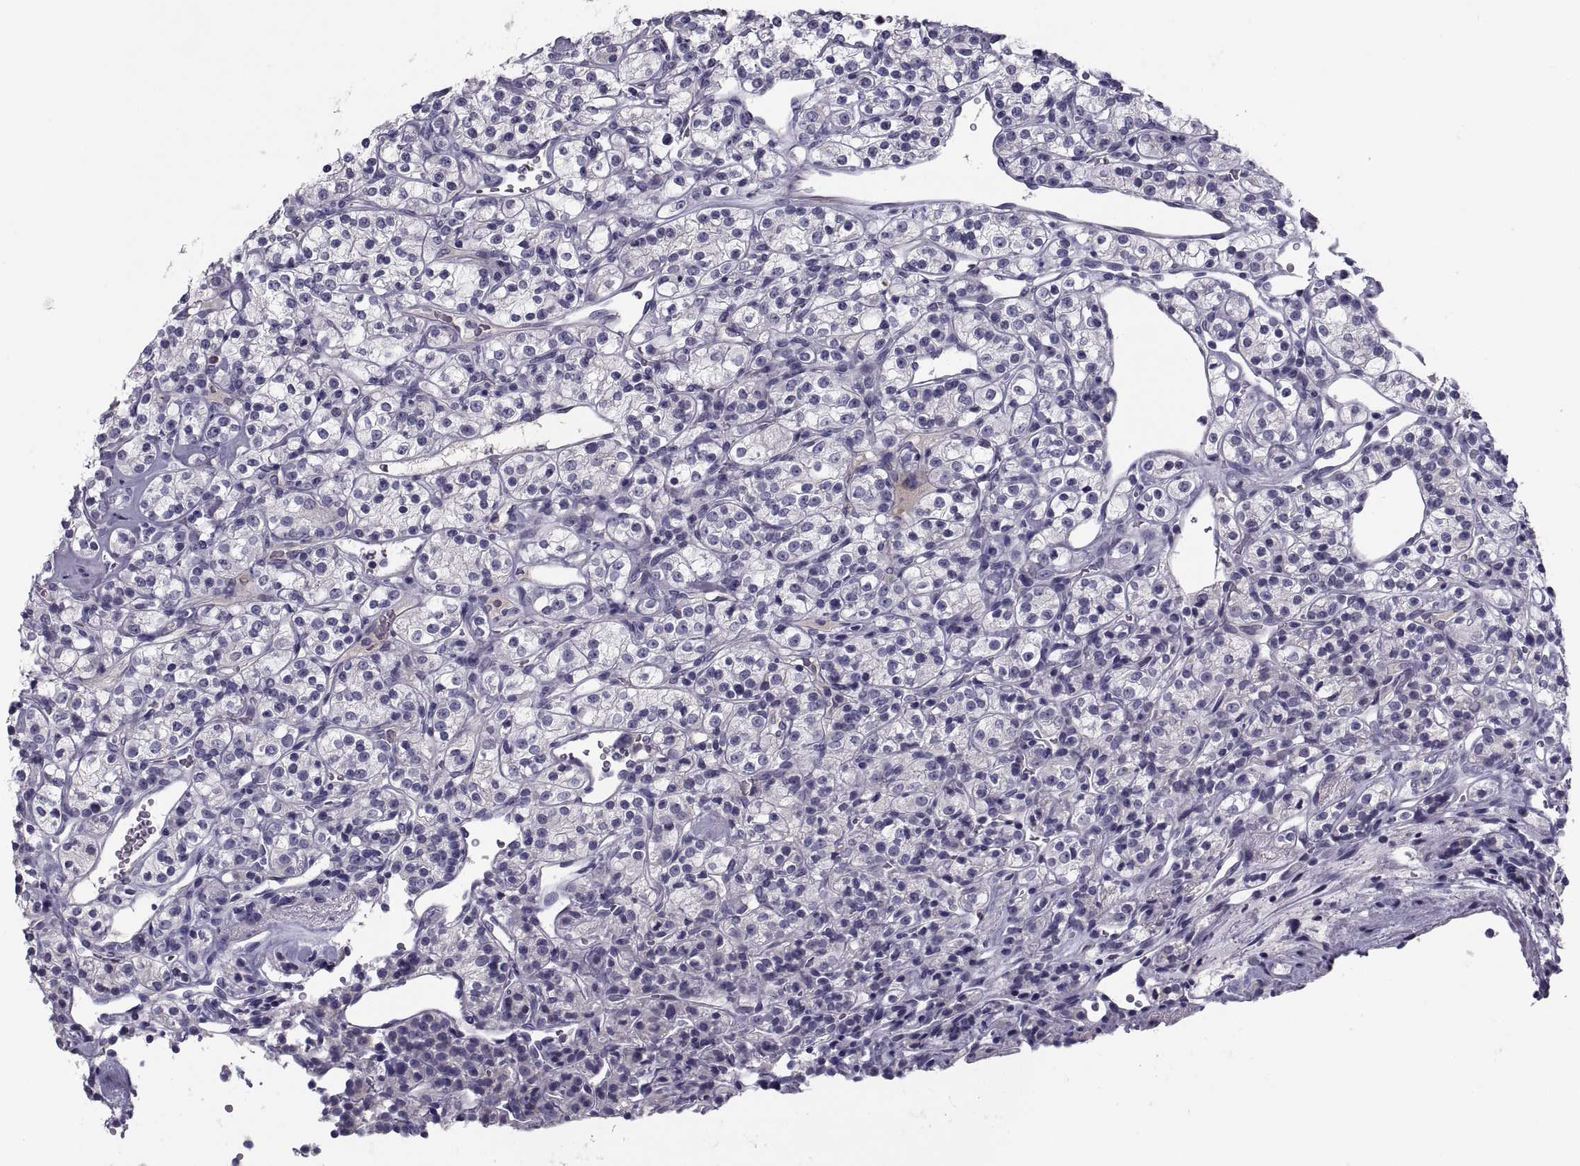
{"staining": {"intensity": "negative", "quantity": "none", "location": "none"}, "tissue": "renal cancer", "cell_type": "Tumor cells", "image_type": "cancer", "snomed": [{"axis": "morphology", "description": "Adenocarcinoma, NOS"}, {"axis": "topography", "description": "Kidney"}], "caption": "Human renal cancer (adenocarcinoma) stained for a protein using IHC displays no staining in tumor cells.", "gene": "PDZRN4", "patient": {"sex": "male", "age": 77}}